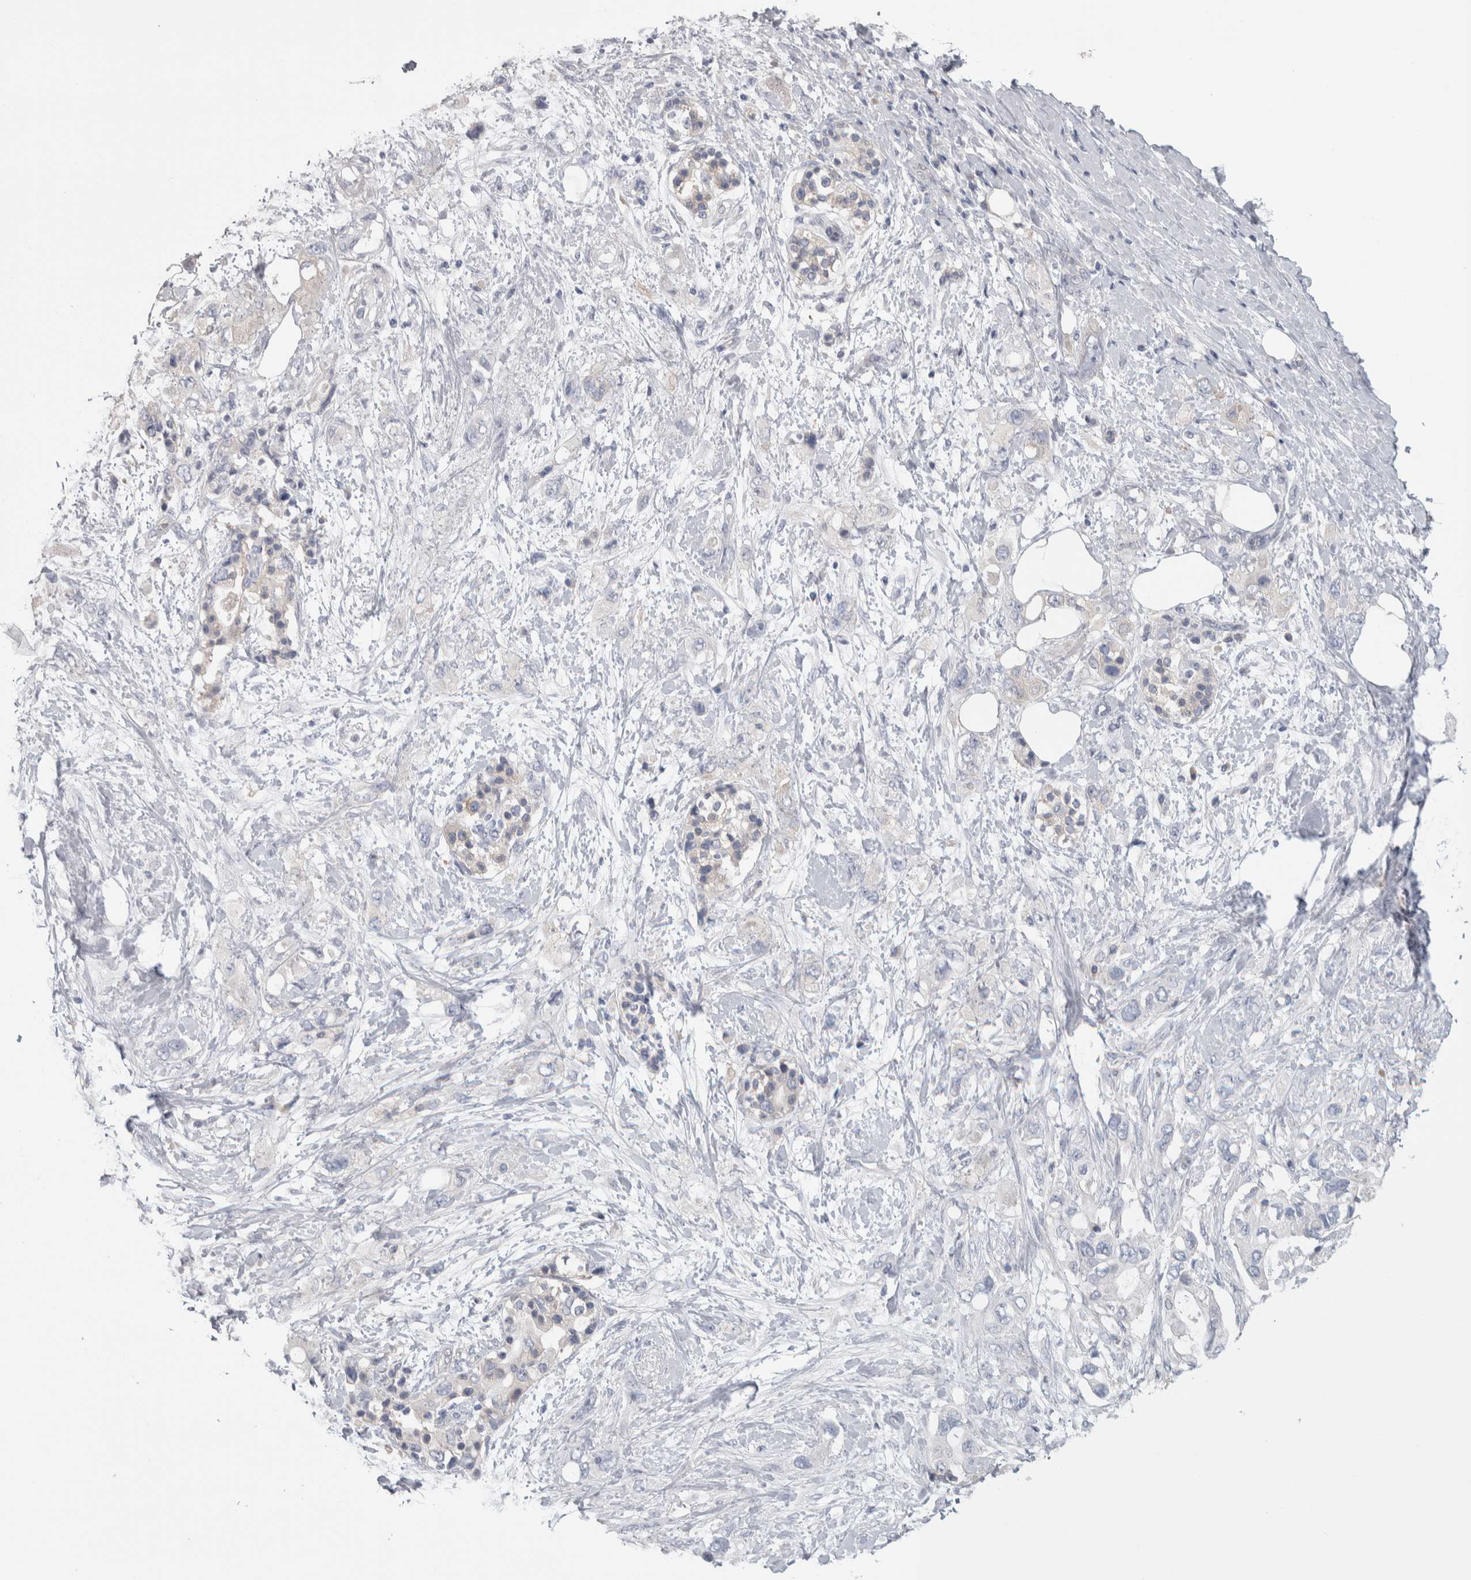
{"staining": {"intensity": "negative", "quantity": "none", "location": "none"}, "tissue": "pancreatic cancer", "cell_type": "Tumor cells", "image_type": "cancer", "snomed": [{"axis": "morphology", "description": "Adenocarcinoma, NOS"}, {"axis": "topography", "description": "Pancreas"}], "caption": "Immunohistochemistry (IHC) of human pancreatic cancer exhibits no positivity in tumor cells.", "gene": "GPHN", "patient": {"sex": "female", "age": 56}}